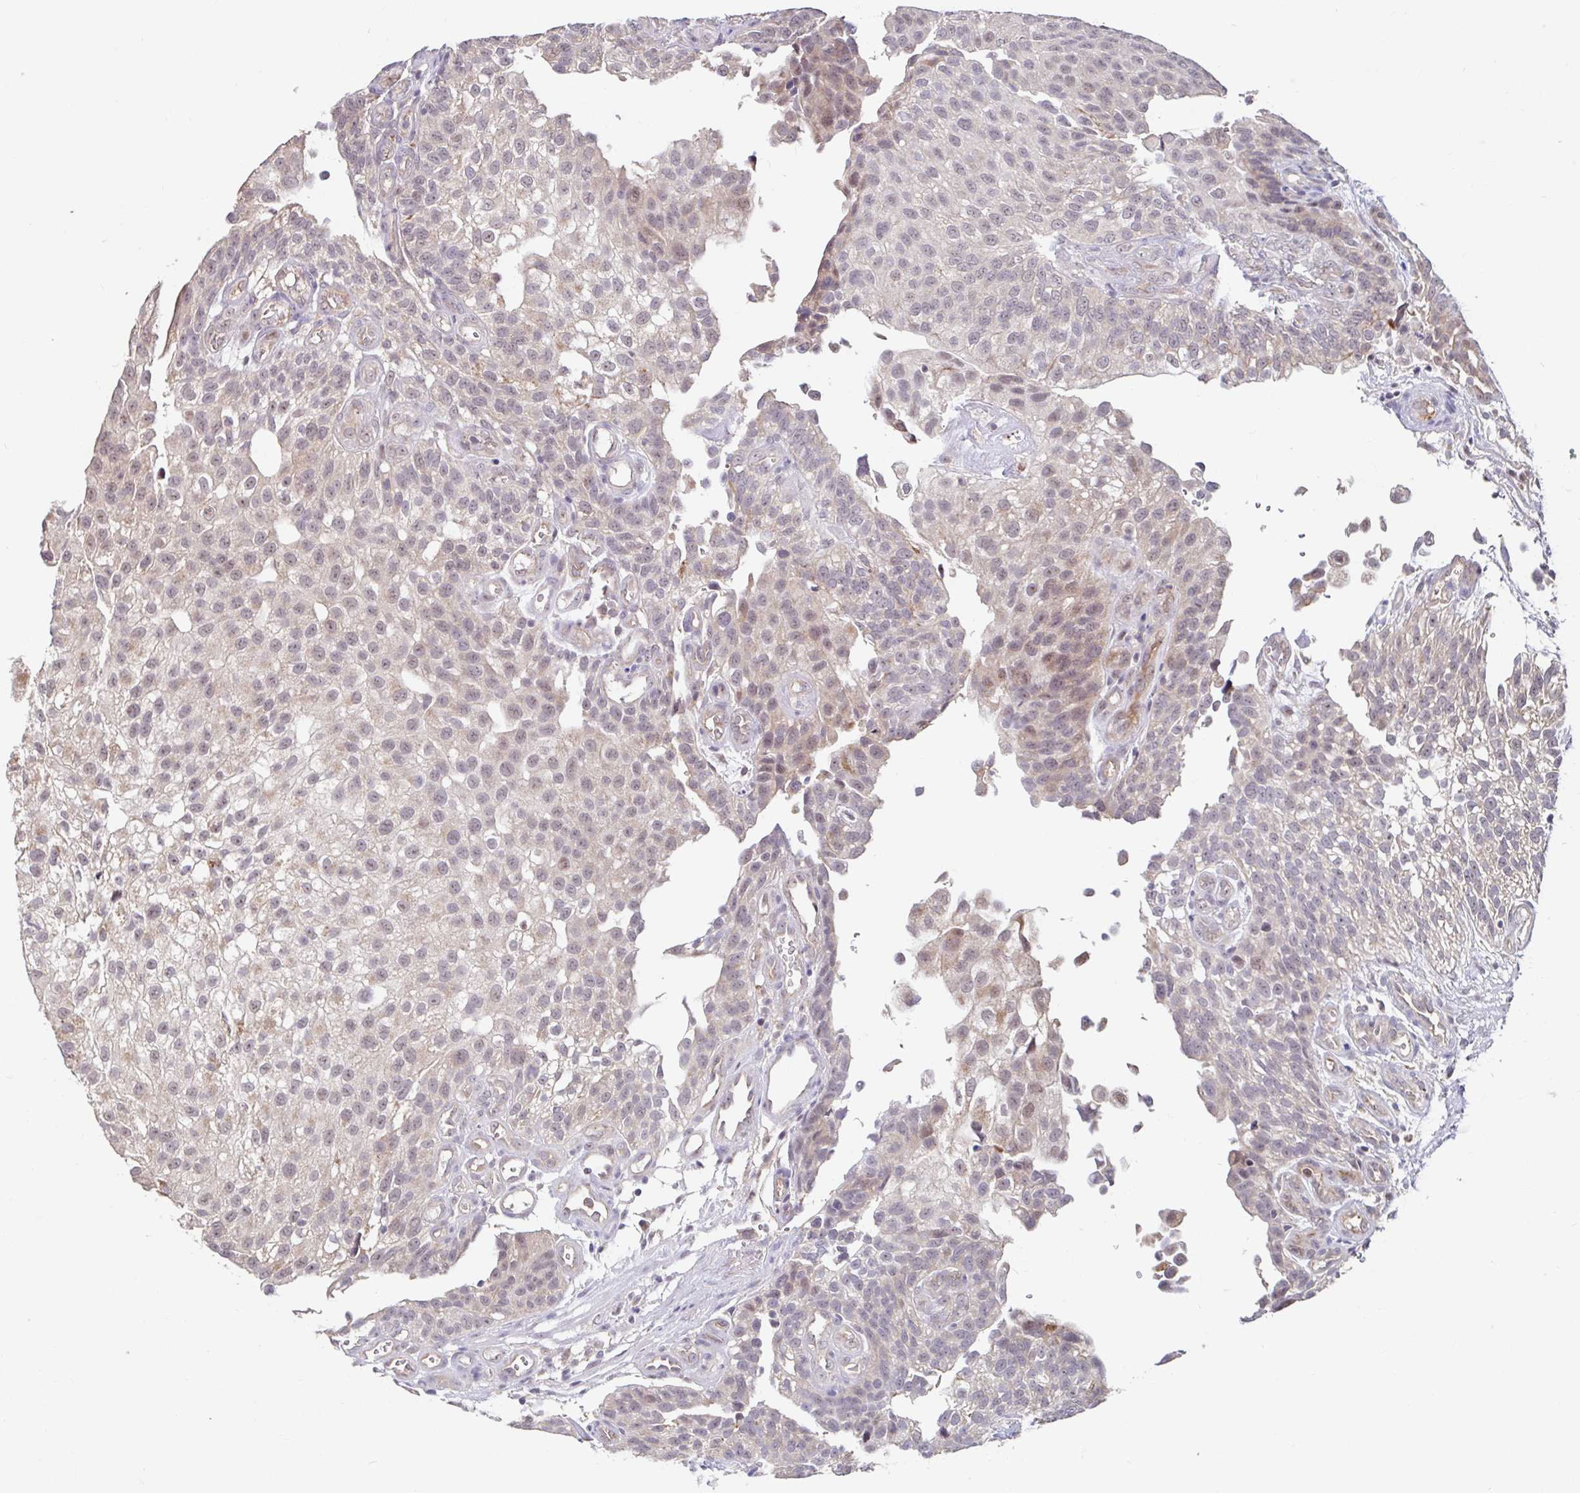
{"staining": {"intensity": "weak", "quantity": "<25%", "location": "cytoplasmic/membranous,nuclear"}, "tissue": "urothelial cancer", "cell_type": "Tumor cells", "image_type": "cancer", "snomed": [{"axis": "morphology", "description": "Urothelial carcinoma, NOS"}, {"axis": "topography", "description": "Urinary bladder"}], "caption": "This photomicrograph is of urothelial cancer stained with IHC to label a protein in brown with the nuclei are counter-stained blue. There is no staining in tumor cells.", "gene": "STYXL1", "patient": {"sex": "male", "age": 87}}